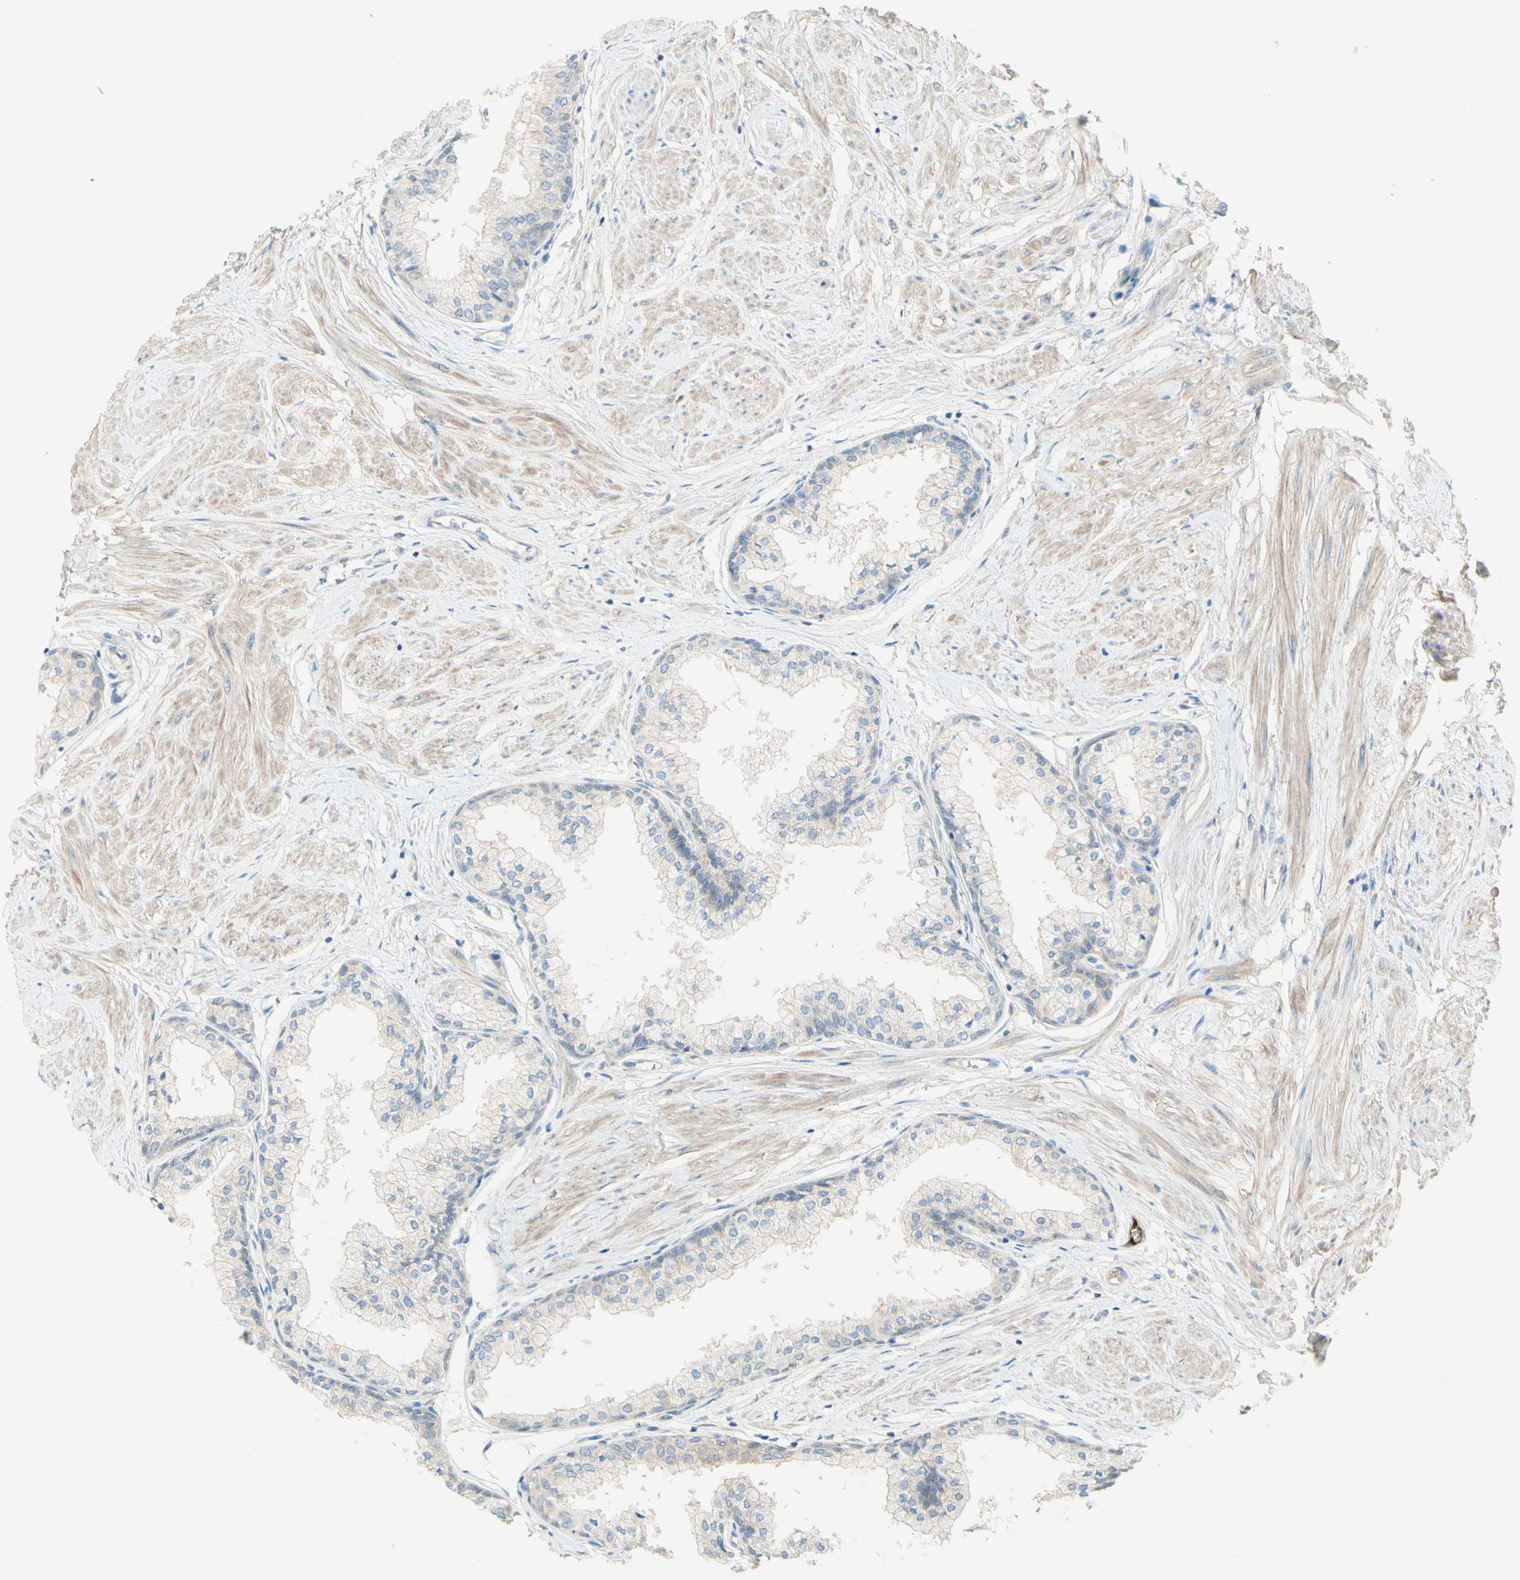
{"staining": {"intensity": "moderate", "quantity": ">75%", "location": "cytoplasmic/membranous"}, "tissue": "prostate", "cell_type": "Glandular cells", "image_type": "normal", "snomed": [{"axis": "morphology", "description": "Normal tissue, NOS"}, {"axis": "topography", "description": "Prostate"}, {"axis": "topography", "description": "Seminal veicle"}], "caption": "Immunohistochemical staining of unremarkable human prostate displays >75% levels of moderate cytoplasmic/membranous protein expression in approximately >75% of glandular cells. (DAB (3,3'-diaminobenzidine) = brown stain, brightfield microscopy at high magnification).", "gene": "IL2", "patient": {"sex": "male", "age": 60}}